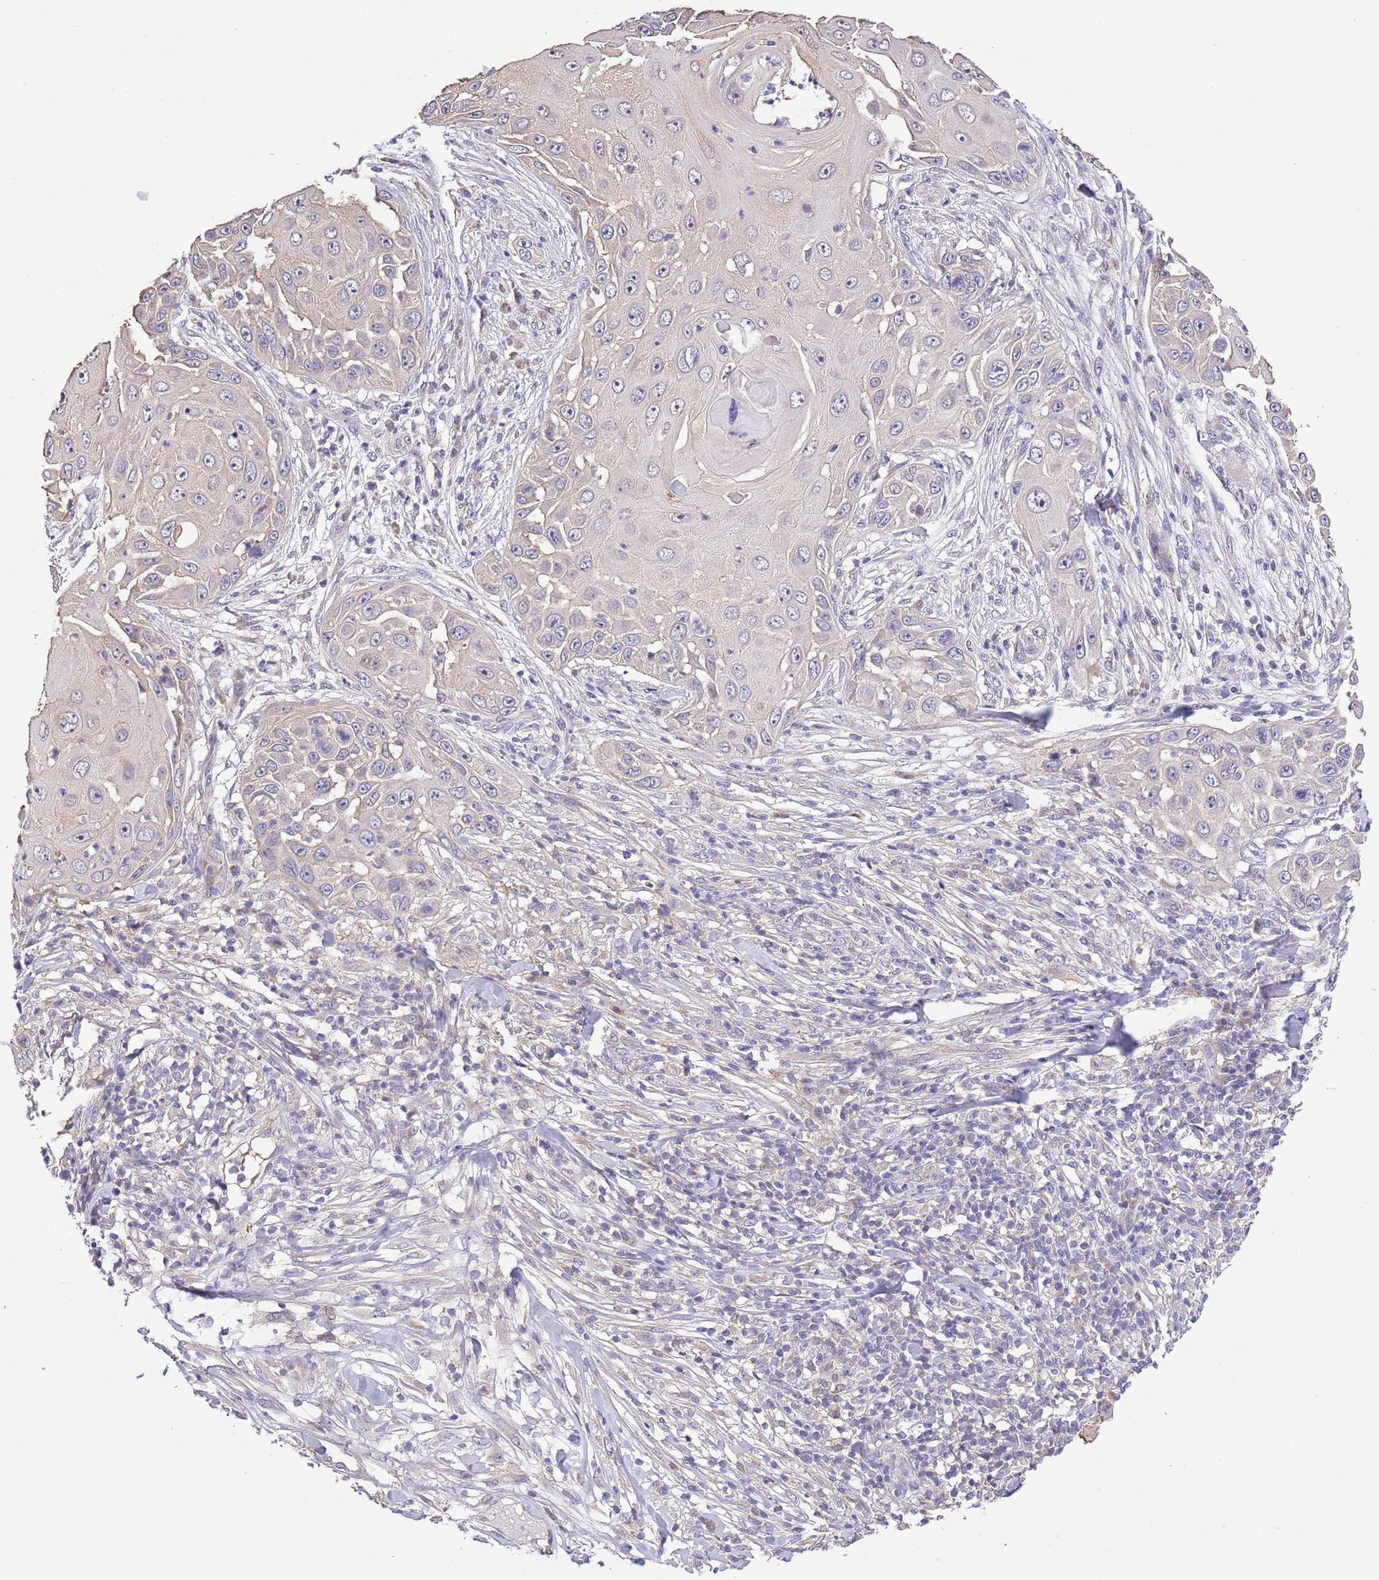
{"staining": {"intensity": "negative", "quantity": "none", "location": "none"}, "tissue": "skin cancer", "cell_type": "Tumor cells", "image_type": "cancer", "snomed": [{"axis": "morphology", "description": "Squamous cell carcinoma, NOS"}, {"axis": "topography", "description": "Skin"}], "caption": "Photomicrograph shows no significant protein expression in tumor cells of skin cancer (squamous cell carcinoma).", "gene": "LIPJ", "patient": {"sex": "female", "age": 44}}